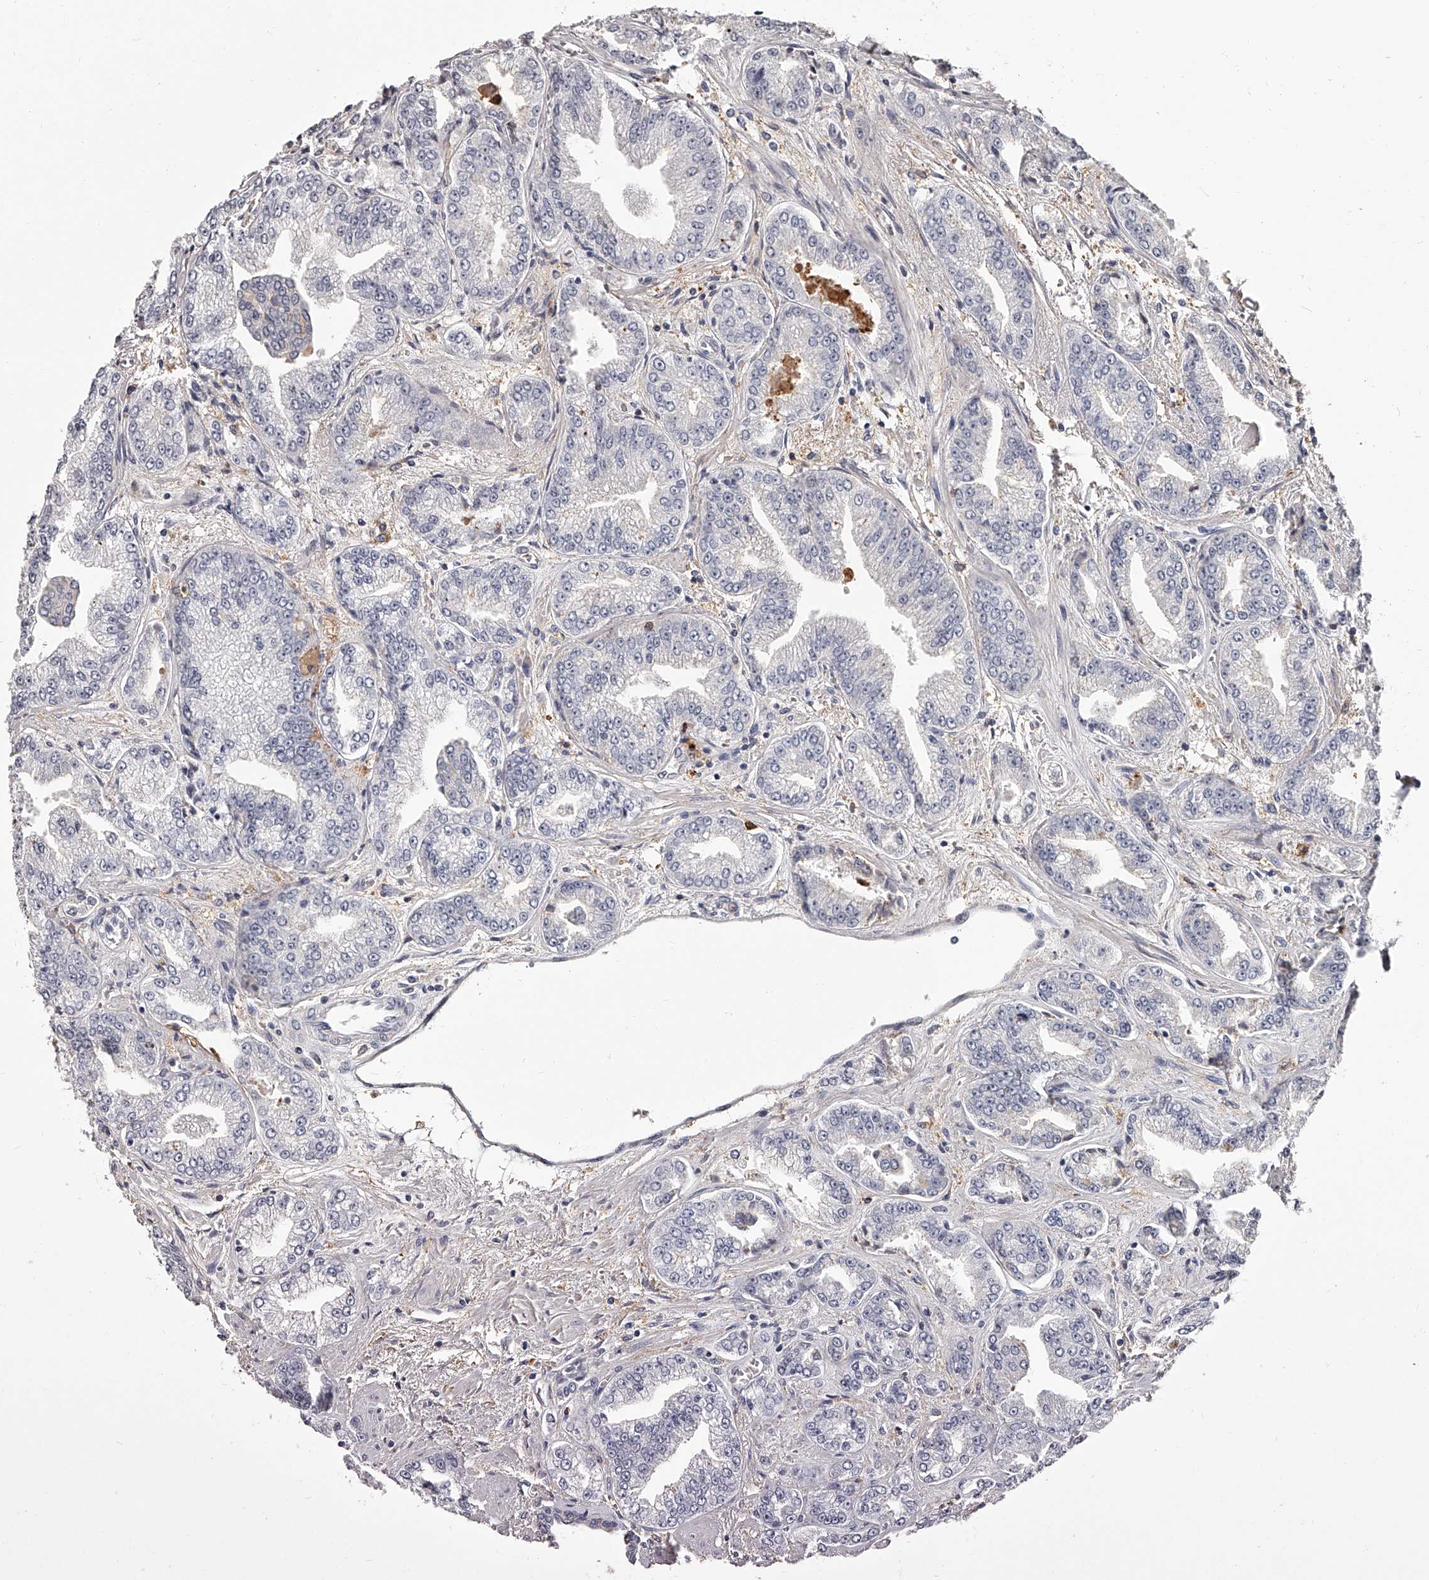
{"staining": {"intensity": "negative", "quantity": "none", "location": "none"}, "tissue": "prostate cancer", "cell_type": "Tumor cells", "image_type": "cancer", "snomed": [{"axis": "morphology", "description": "Adenocarcinoma, High grade"}, {"axis": "topography", "description": "Prostate"}], "caption": "Tumor cells are negative for brown protein staining in prostate cancer. (Stains: DAB (3,3'-diaminobenzidine) immunohistochemistry with hematoxylin counter stain, Microscopy: brightfield microscopy at high magnification).", "gene": "PACSIN1", "patient": {"sex": "male", "age": 71}}